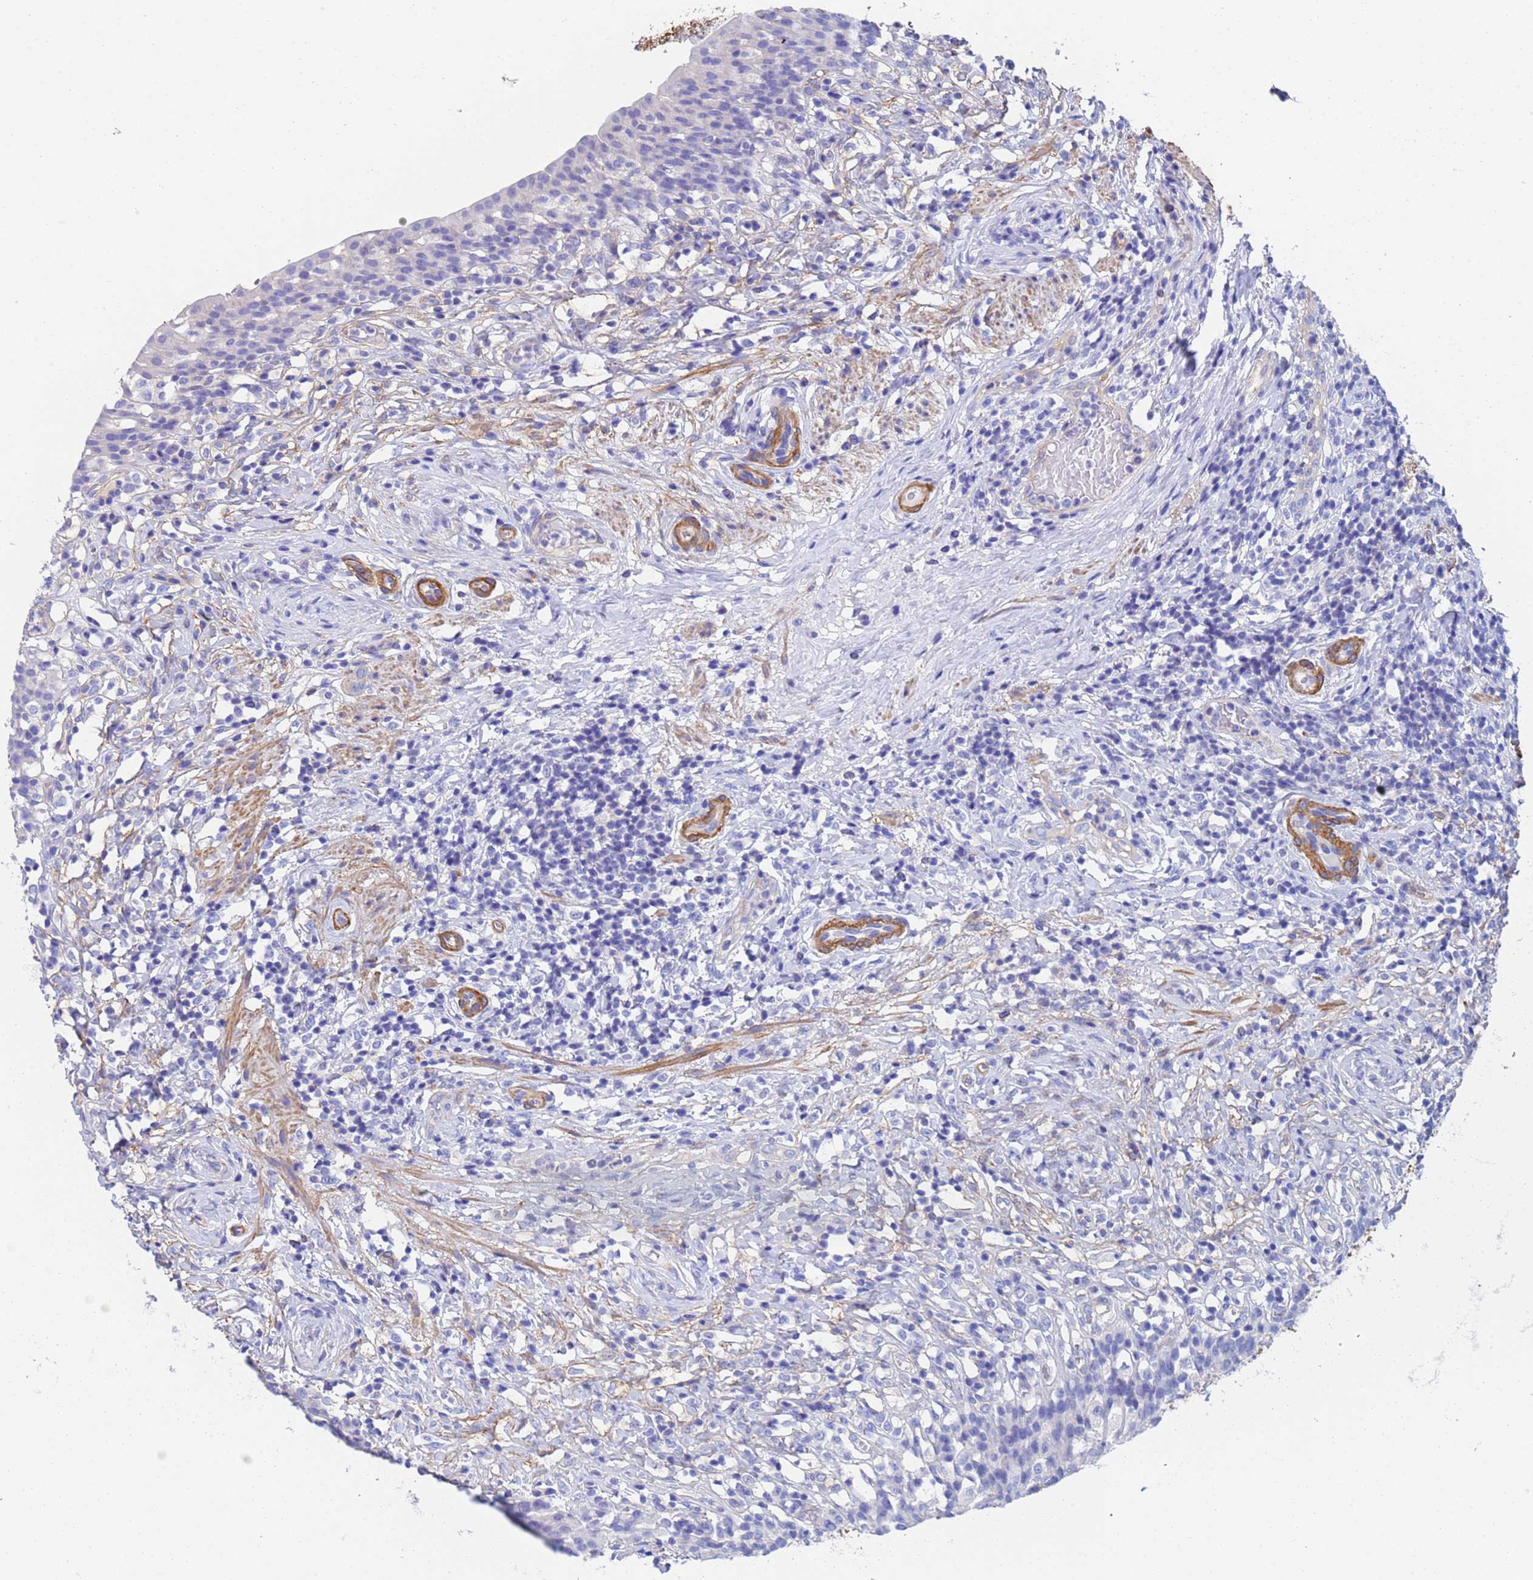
{"staining": {"intensity": "negative", "quantity": "none", "location": "none"}, "tissue": "urinary bladder", "cell_type": "Urothelial cells", "image_type": "normal", "snomed": [{"axis": "morphology", "description": "Normal tissue, NOS"}, {"axis": "morphology", "description": "Inflammation, NOS"}, {"axis": "topography", "description": "Urinary bladder"}], "caption": "A high-resolution image shows immunohistochemistry staining of unremarkable urinary bladder, which displays no significant positivity in urothelial cells.", "gene": "CST1", "patient": {"sex": "male", "age": 64}}